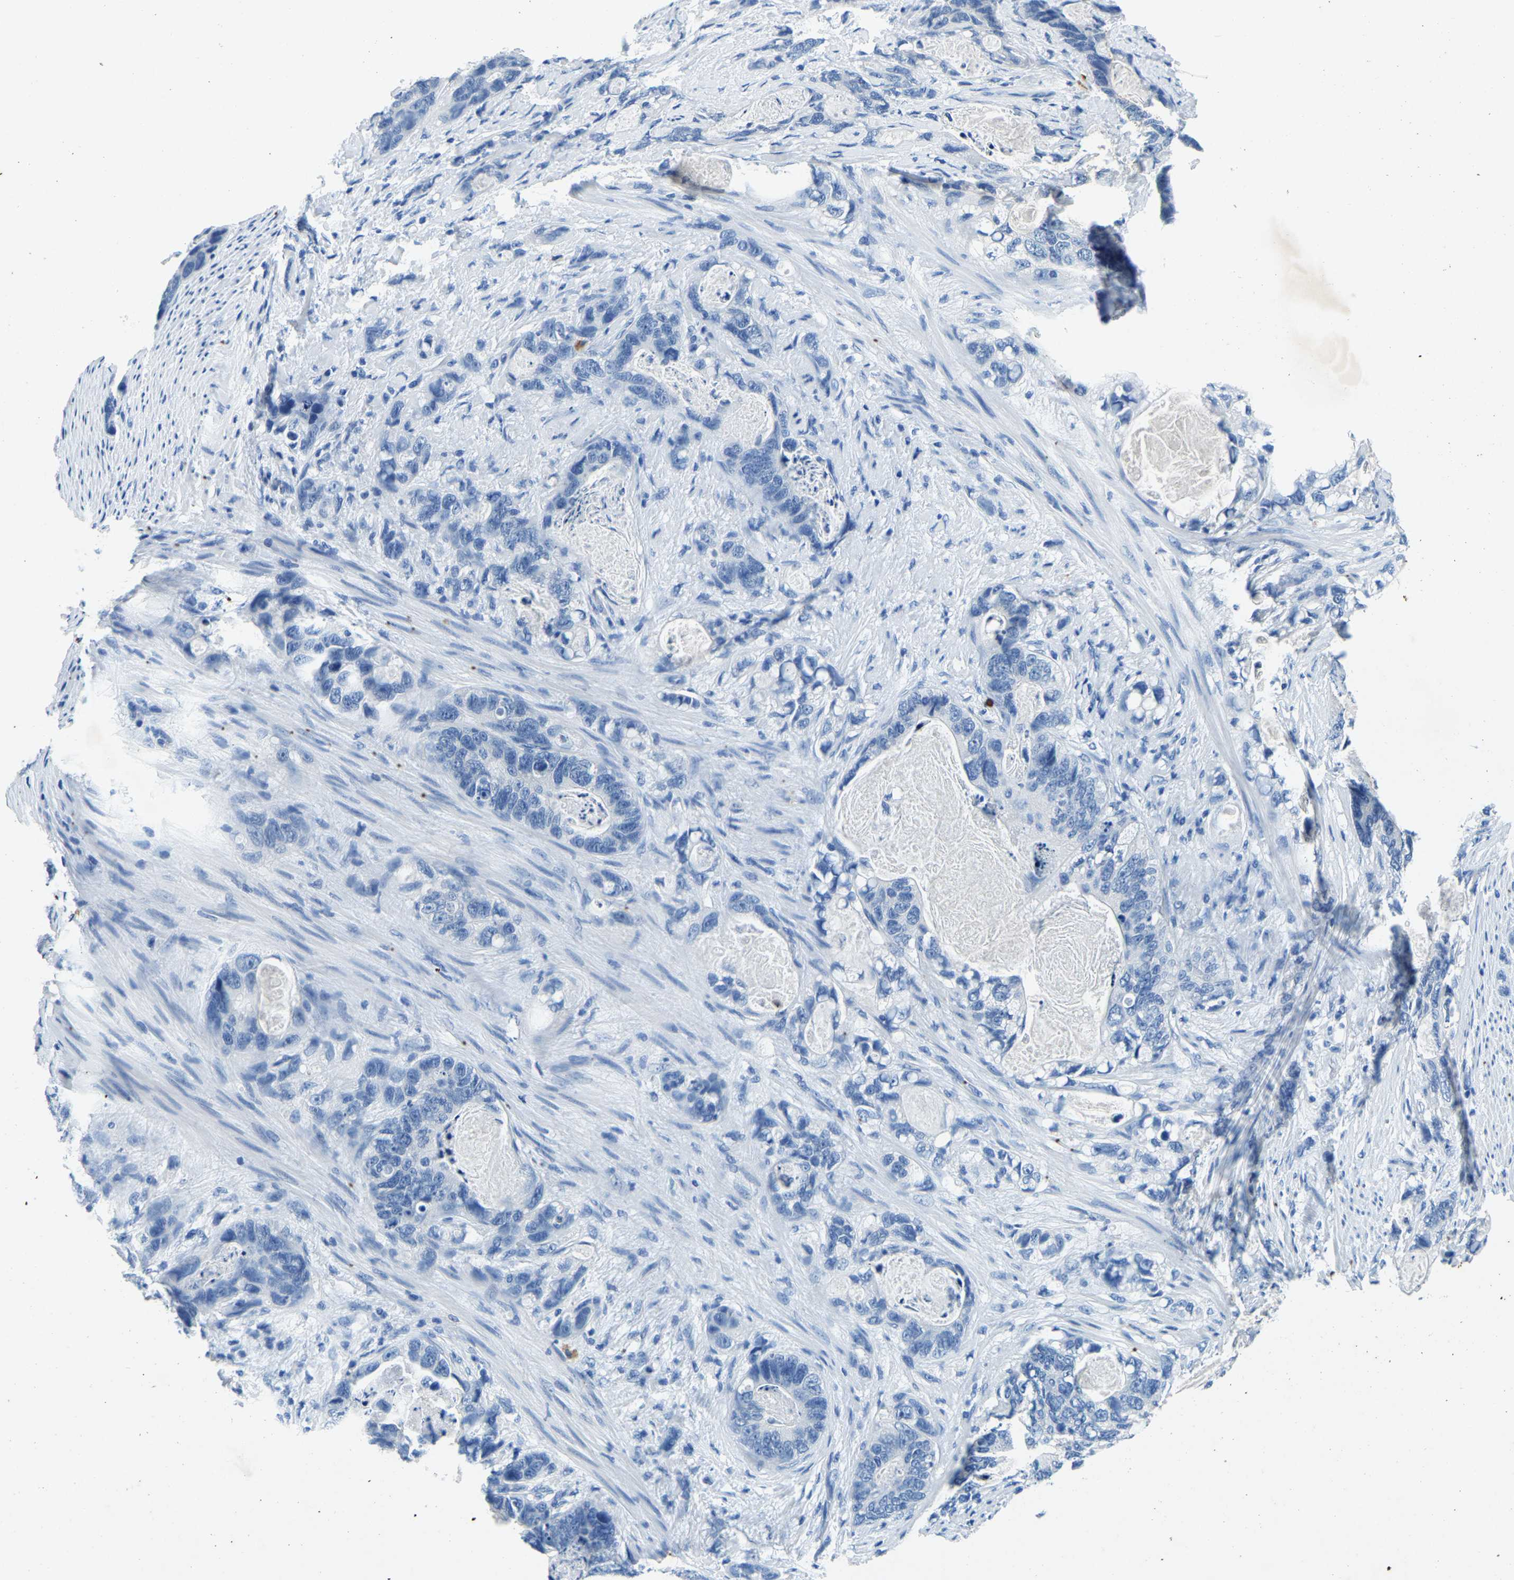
{"staining": {"intensity": "negative", "quantity": "none", "location": "none"}, "tissue": "stomach cancer", "cell_type": "Tumor cells", "image_type": "cancer", "snomed": [{"axis": "morphology", "description": "Normal tissue, NOS"}, {"axis": "morphology", "description": "Adenocarcinoma, NOS"}, {"axis": "topography", "description": "Stomach"}], "caption": "This is an immunohistochemistry photomicrograph of human adenocarcinoma (stomach). There is no expression in tumor cells.", "gene": "UBN2", "patient": {"sex": "female", "age": 89}}